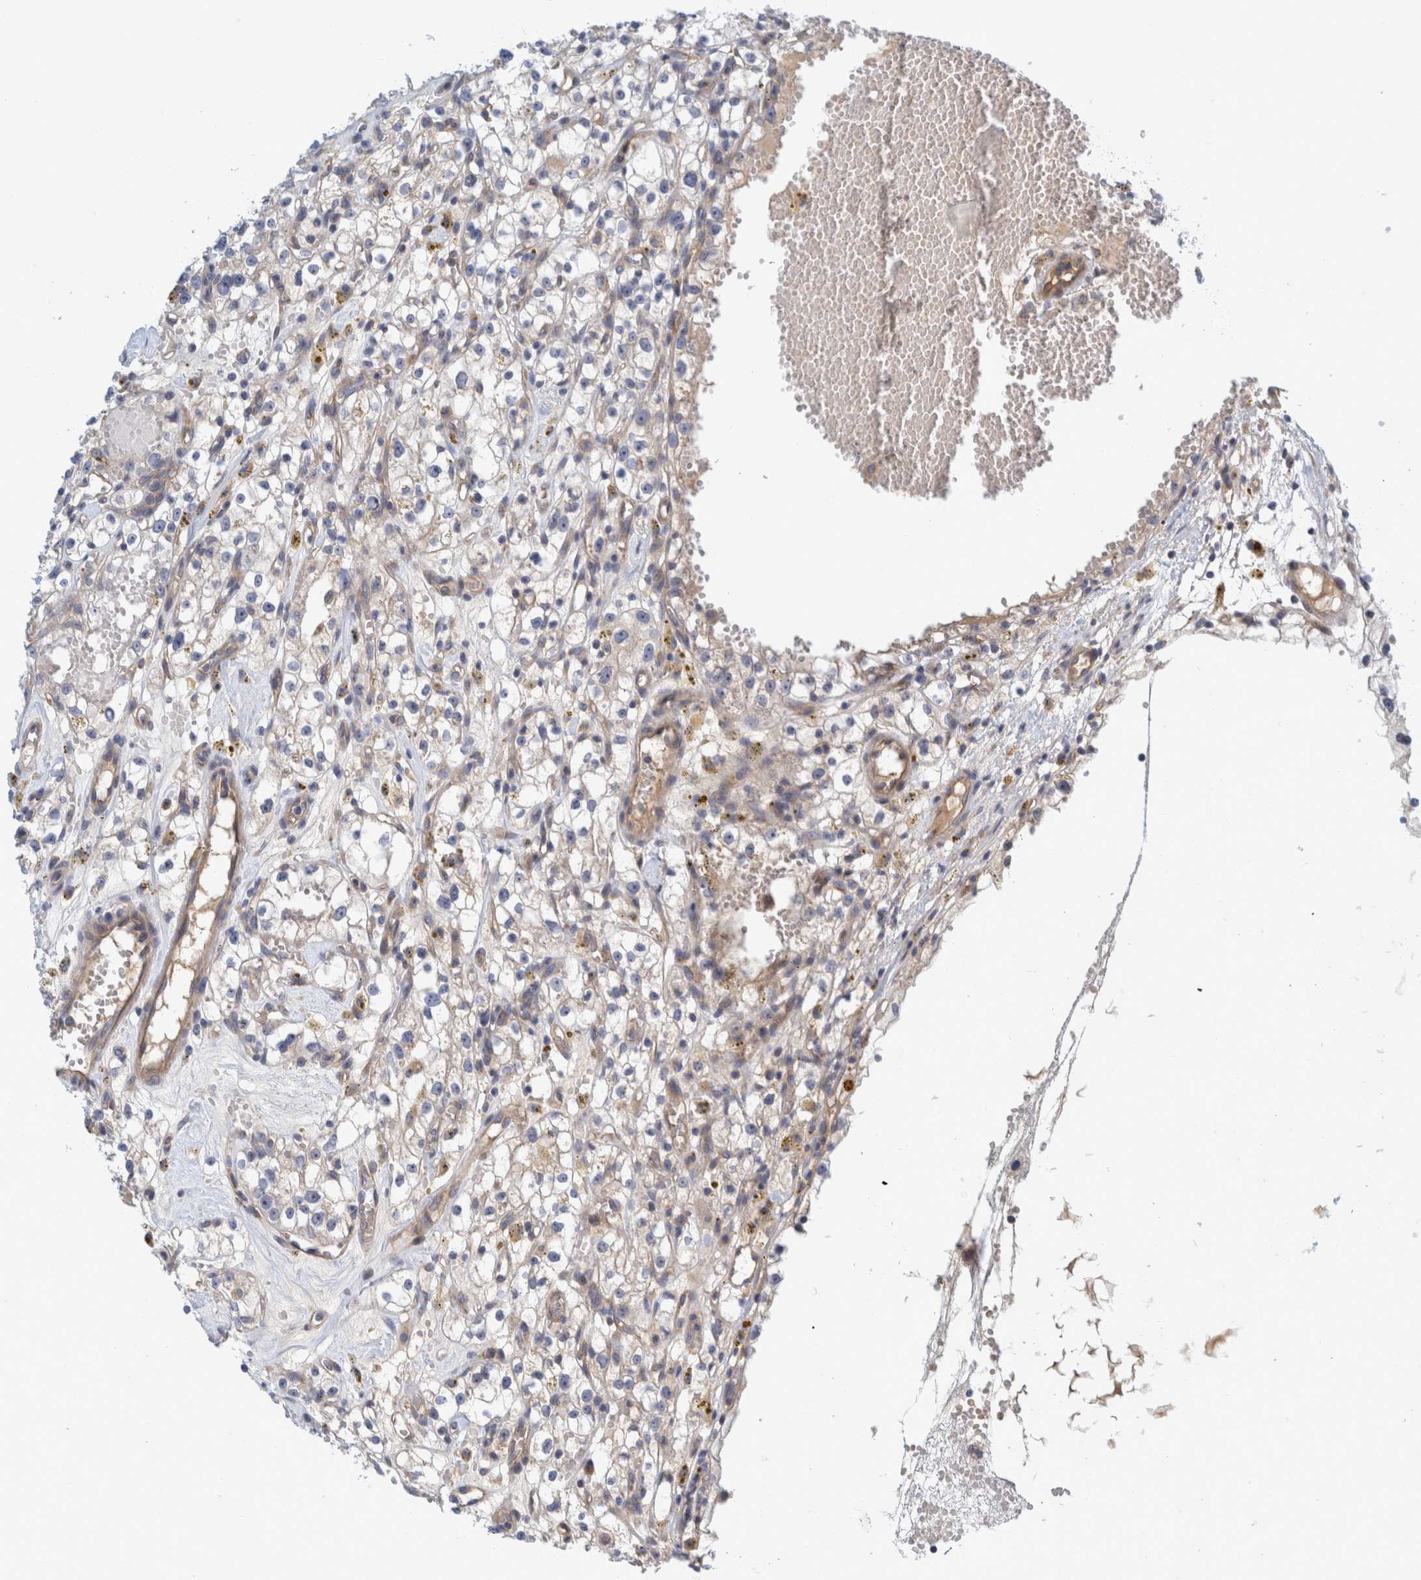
{"staining": {"intensity": "negative", "quantity": "none", "location": "none"}, "tissue": "renal cancer", "cell_type": "Tumor cells", "image_type": "cancer", "snomed": [{"axis": "morphology", "description": "Adenocarcinoma, NOS"}, {"axis": "topography", "description": "Kidney"}], "caption": "A micrograph of human renal adenocarcinoma is negative for staining in tumor cells.", "gene": "ZNF324B", "patient": {"sex": "male", "age": 56}}